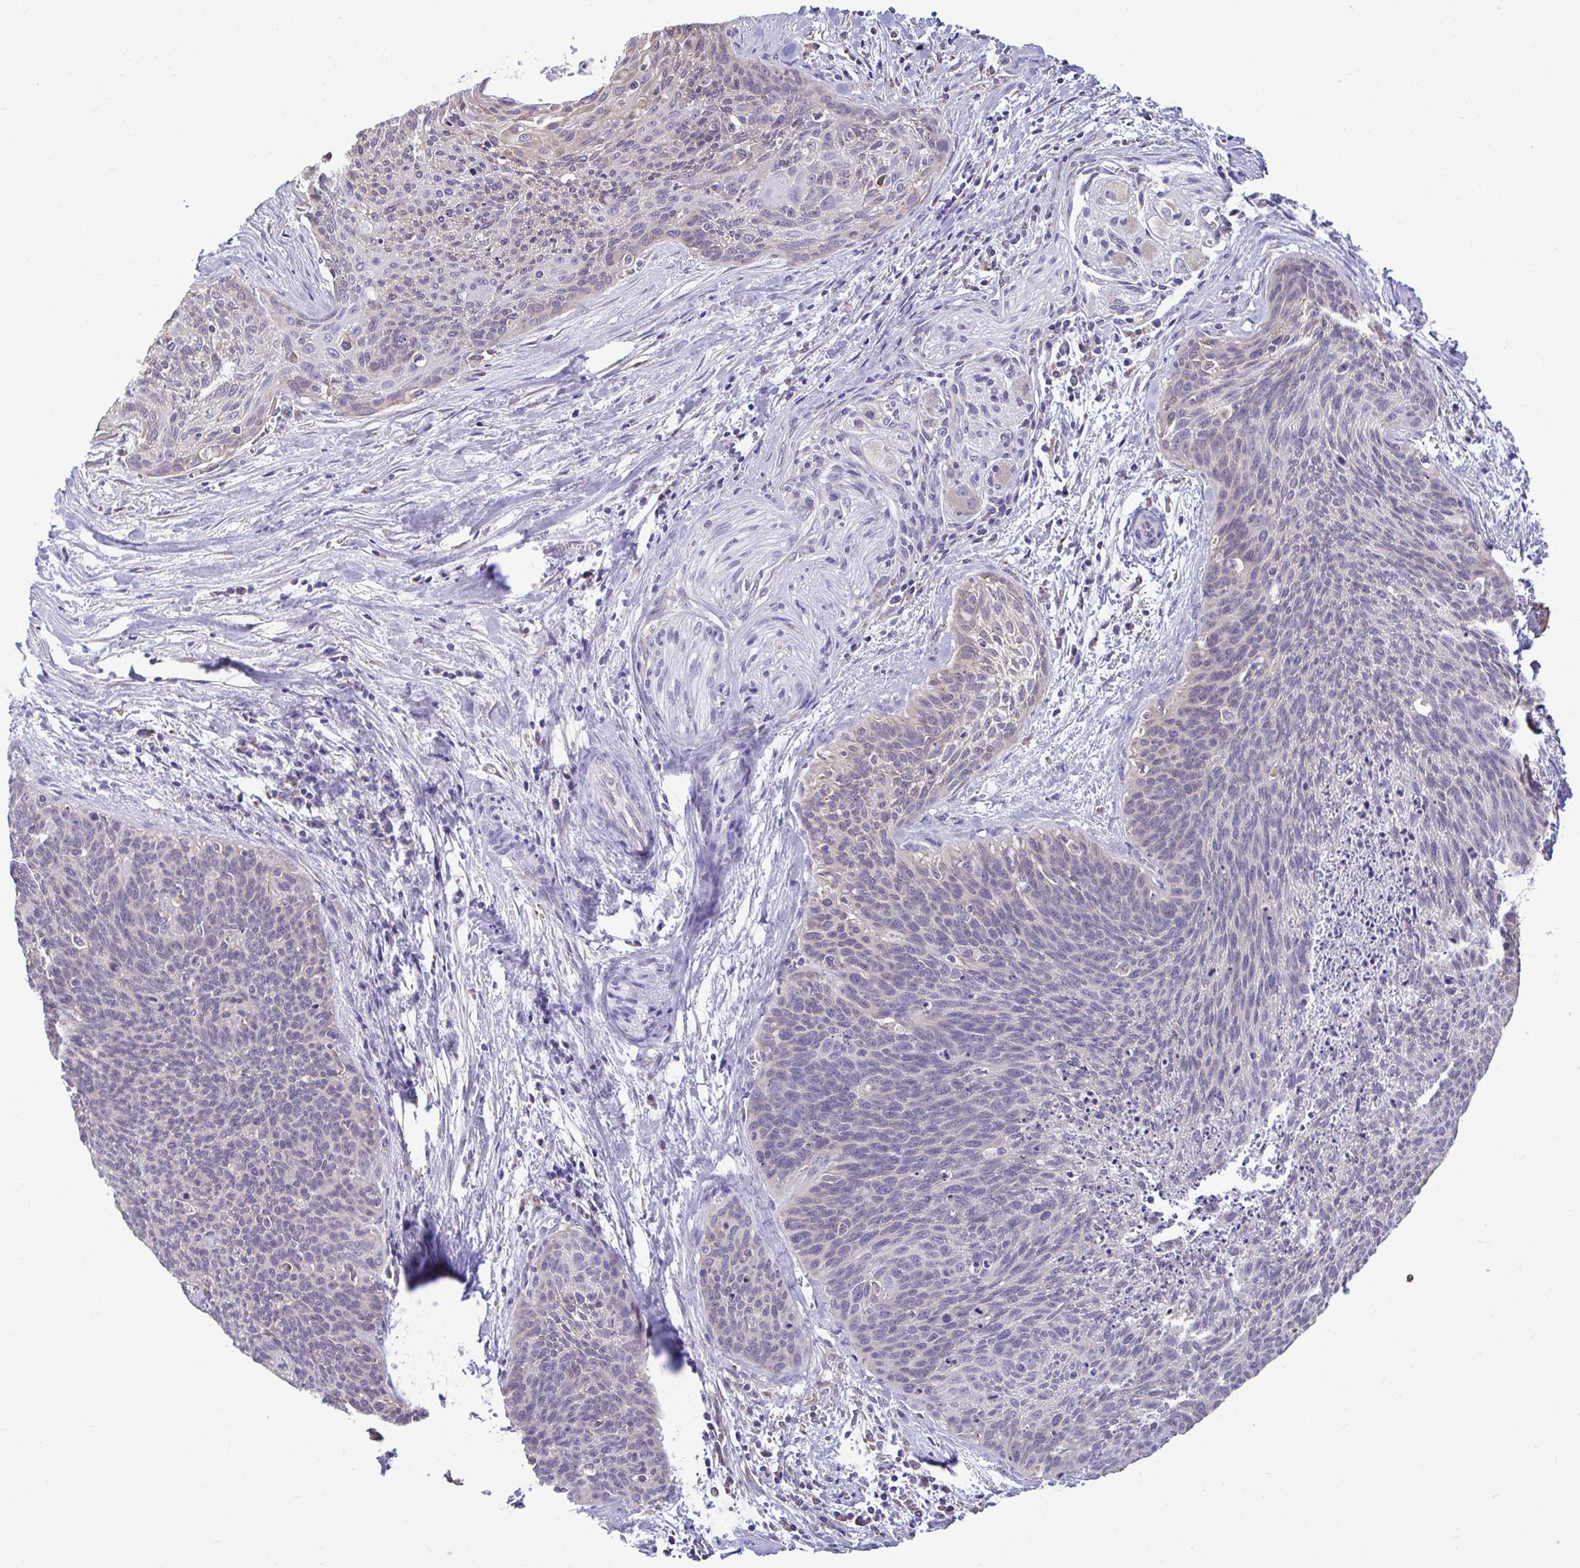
{"staining": {"intensity": "negative", "quantity": "none", "location": "none"}, "tissue": "cervical cancer", "cell_type": "Tumor cells", "image_type": "cancer", "snomed": [{"axis": "morphology", "description": "Squamous cell carcinoma, NOS"}, {"axis": "topography", "description": "Cervix"}], "caption": "An image of human cervical squamous cell carcinoma is negative for staining in tumor cells.", "gene": "PIGK", "patient": {"sex": "female", "age": 55}}